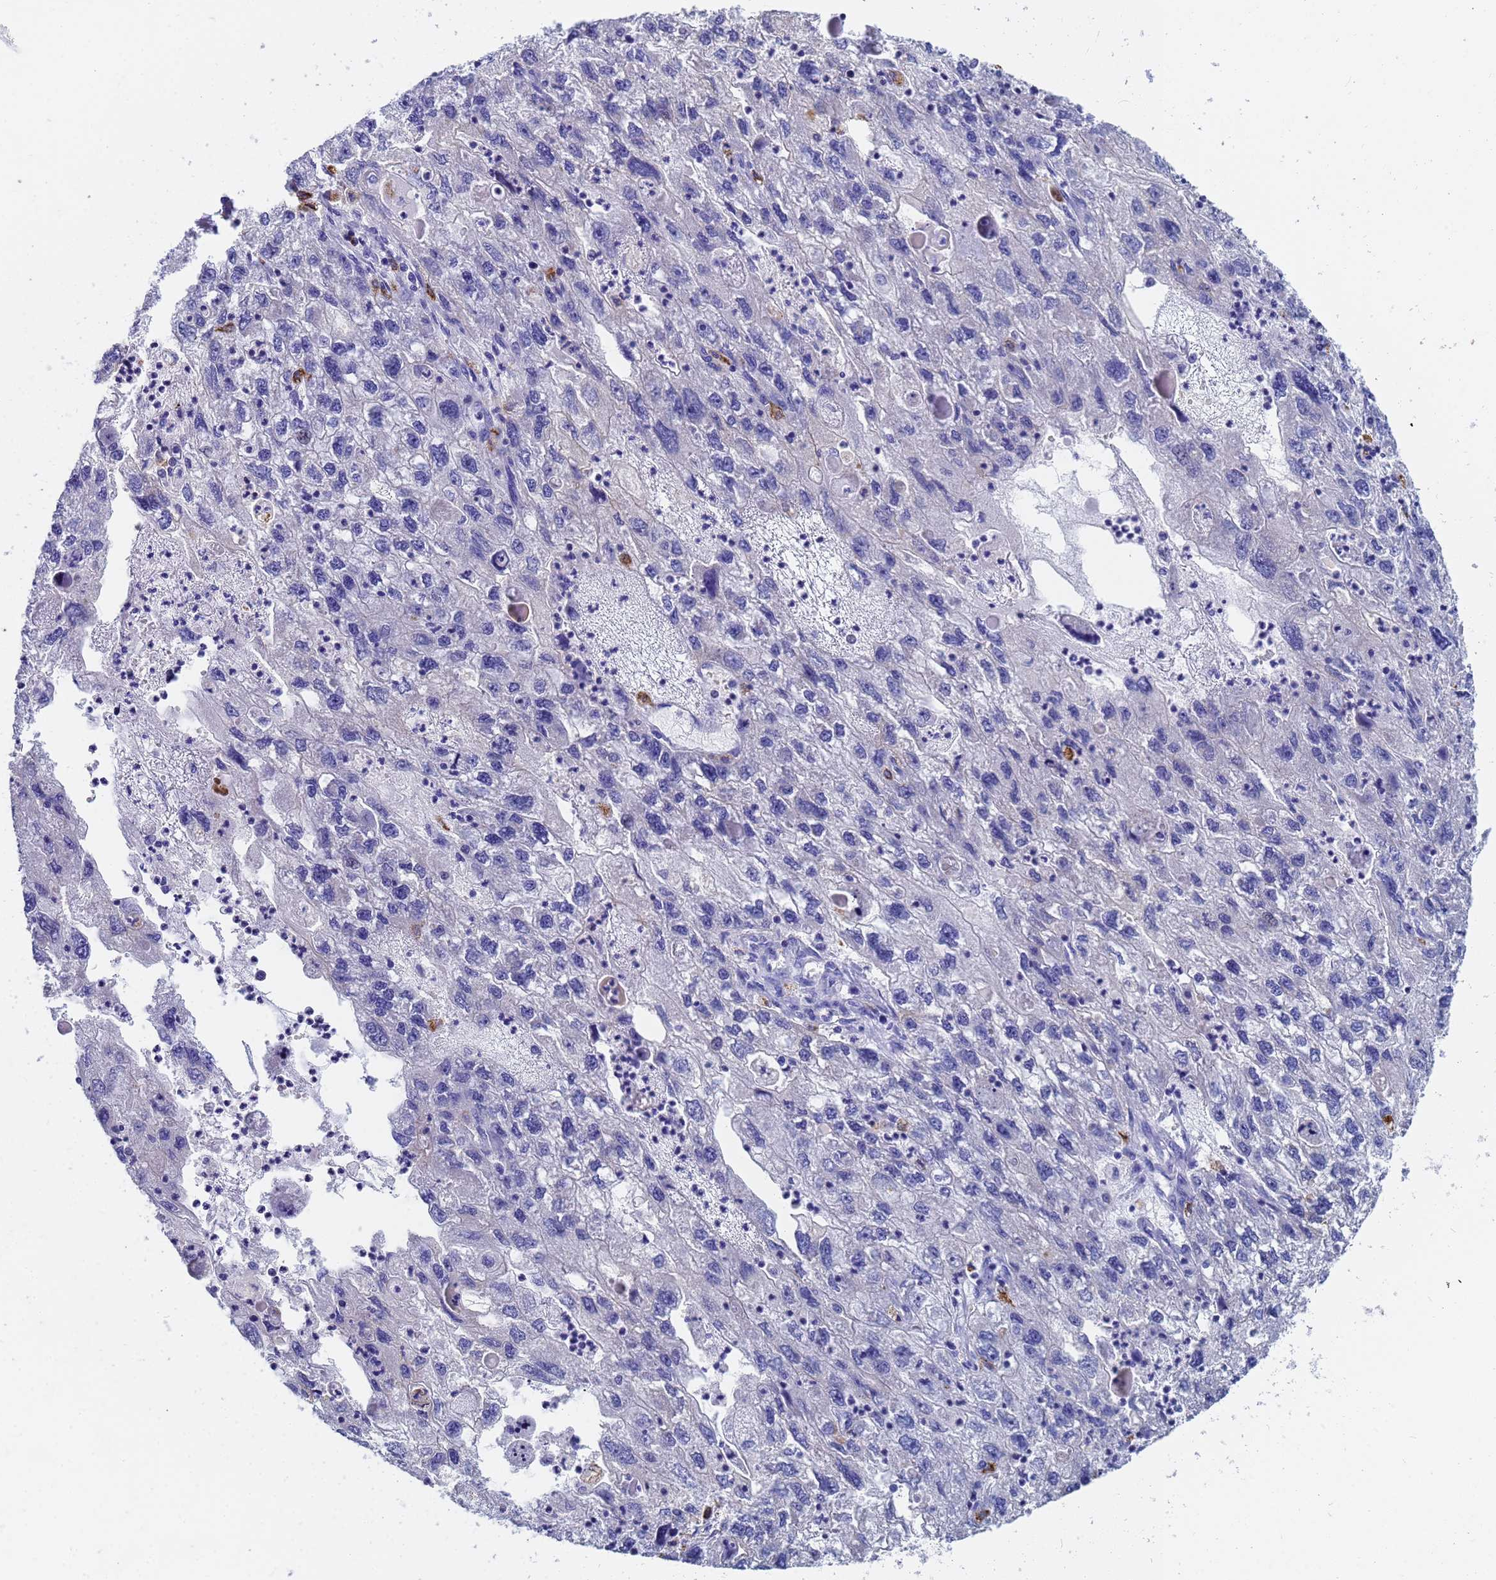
{"staining": {"intensity": "negative", "quantity": "none", "location": "none"}, "tissue": "endometrial cancer", "cell_type": "Tumor cells", "image_type": "cancer", "snomed": [{"axis": "morphology", "description": "Adenocarcinoma, NOS"}, {"axis": "topography", "description": "Endometrium"}], "caption": "Immunohistochemical staining of endometrial cancer (adenocarcinoma) reveals no significant staining in tumor cells. Nuclei are stained in blue.", "gene": "C2orf72", "patient": {"sex": "female", "age": 49}}